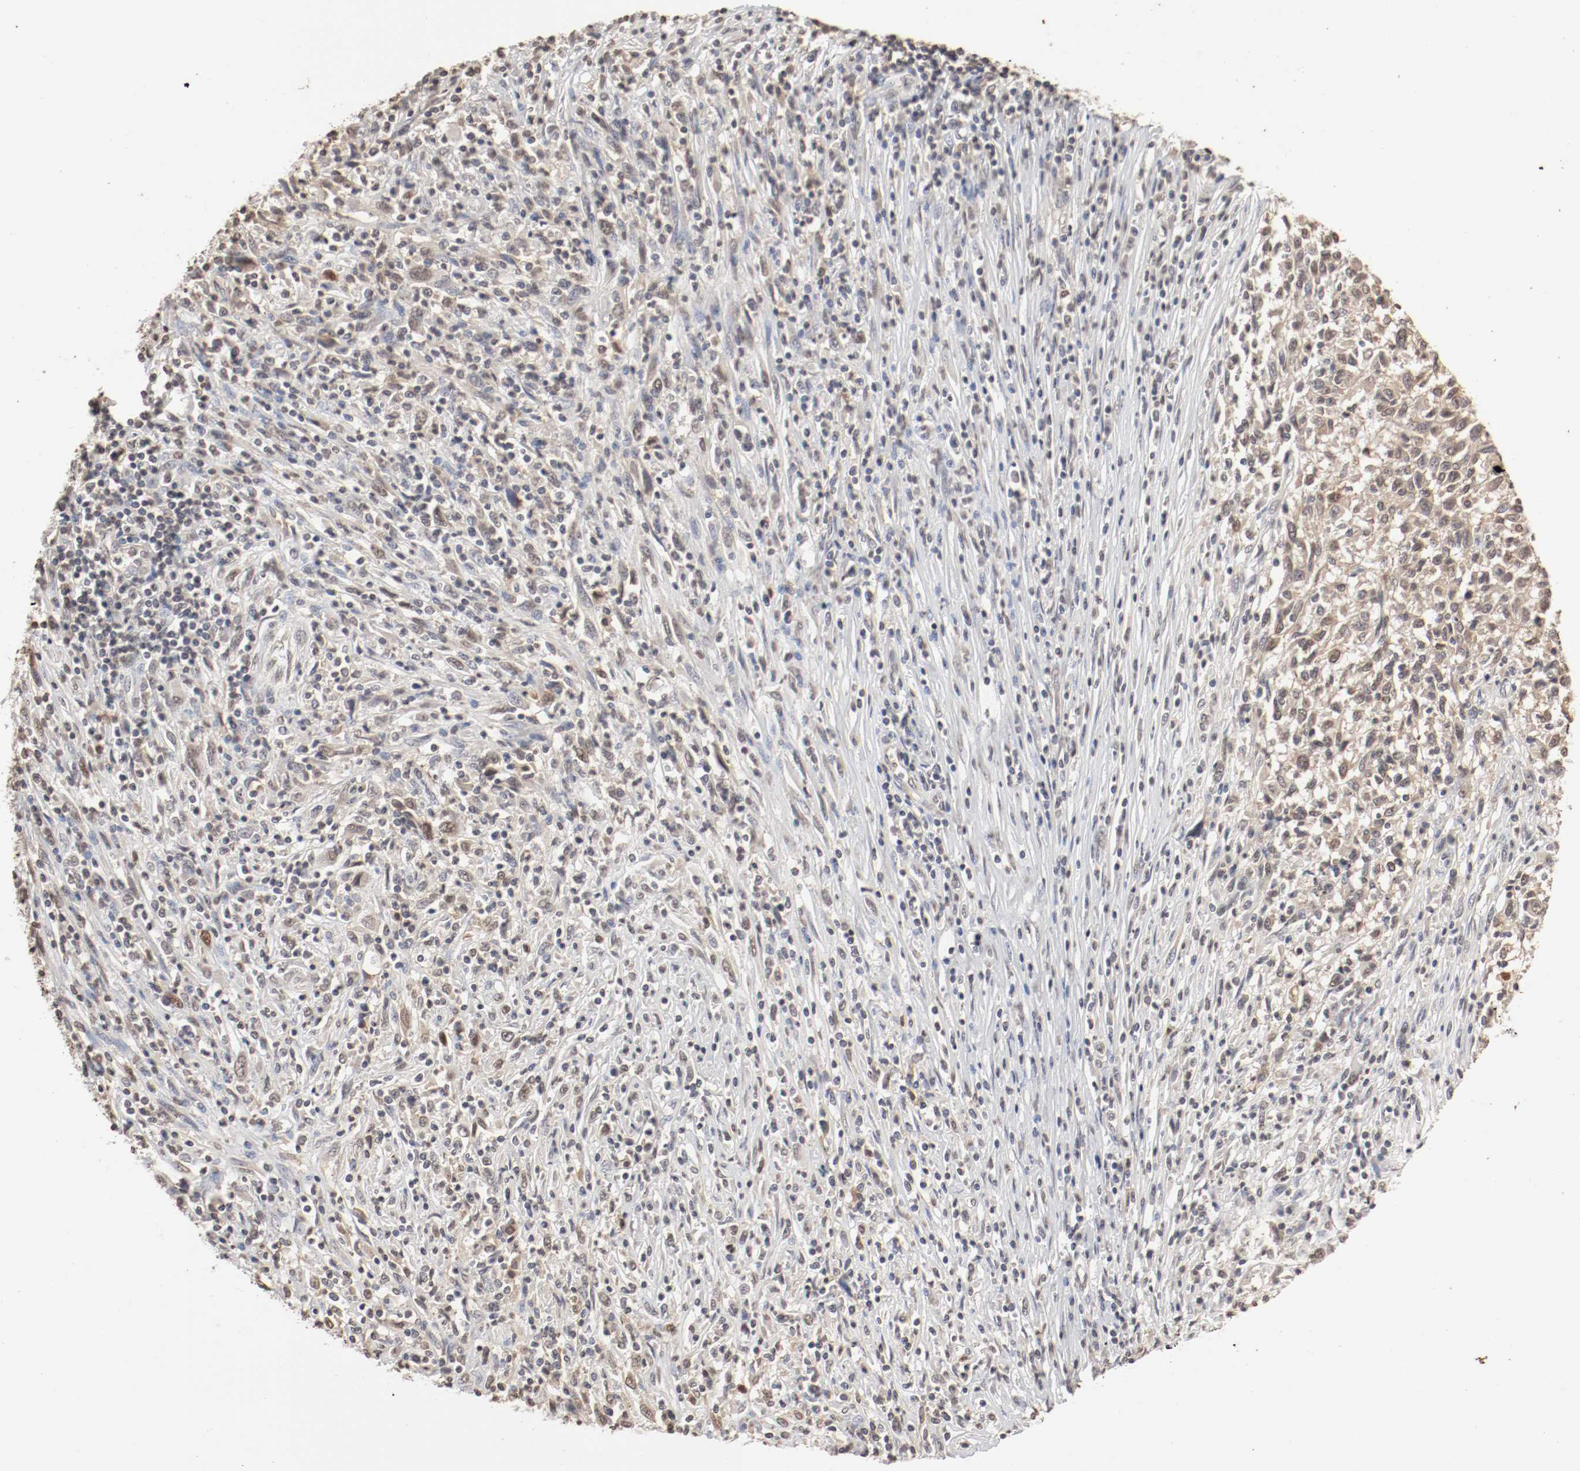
{"staining": {"intensity": "weak", "quantity": "25%-75%", "location": "cytoplasmic/membranous,nuclear"}, "tissue": "melanoma", "cell_type": "Tumor cells", "image_type": "cancer", "snomed": [{"axis": "morphology", "description": "Malignant melanoma, Metastatic site"}, {"axis": "topography", "description": "Lymph node"}], "caption": "Tumor cells demonstrate low levels of weak cytoplasmic/membranous and nuclear positivity in about 25%-75% of cells in malignant melanoma (metastatic site). The protein of interest is stained brown, and the nuclei are stained in blue (DAB IHC with brightfield microscopy, high magnification).", "gene": "WASL", "patient": {"sex": "male", "age": 61}}